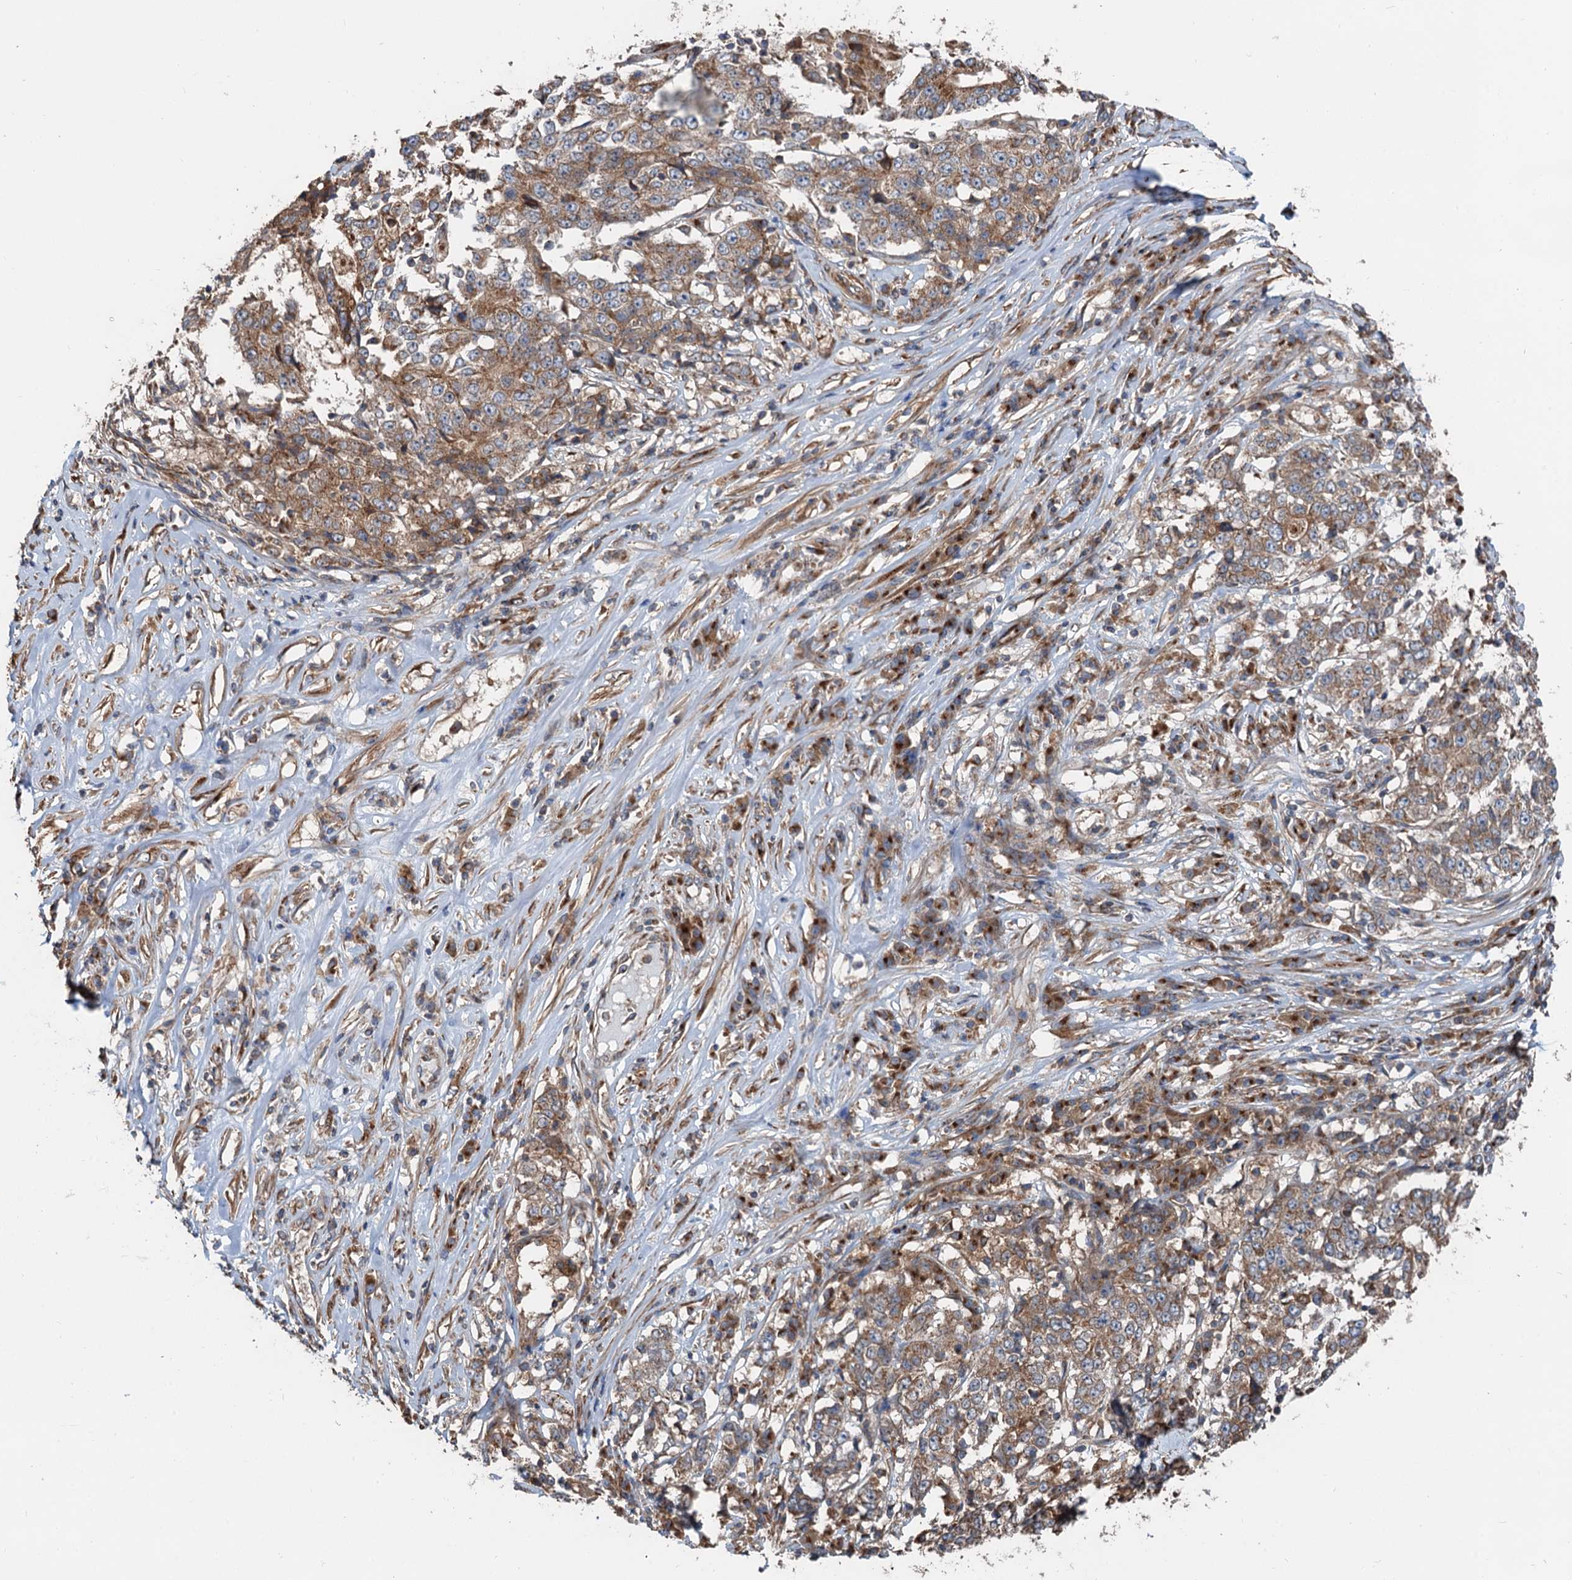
{"staining": {"intensity": "moderate", "quantity": ">75%", "location": "cytoplasmic/membranous"}, "tissue": "stomach cancer", "cell_type": "Tumor cells", "image_type": "cancer", "snomed": [{"axis": "morphology", "description": "Adenocarcinoma, NOS"}, {"axis": "topography", "description": "Stomach"}], "caption": "A micrograph of stomach adenocarcinoma stained for a protein displays moderate cytoplasmic/membranous brown staining in tumor cells.", "gene": "ANKRD26", "patient": {"sex": "male", "age": 59}}